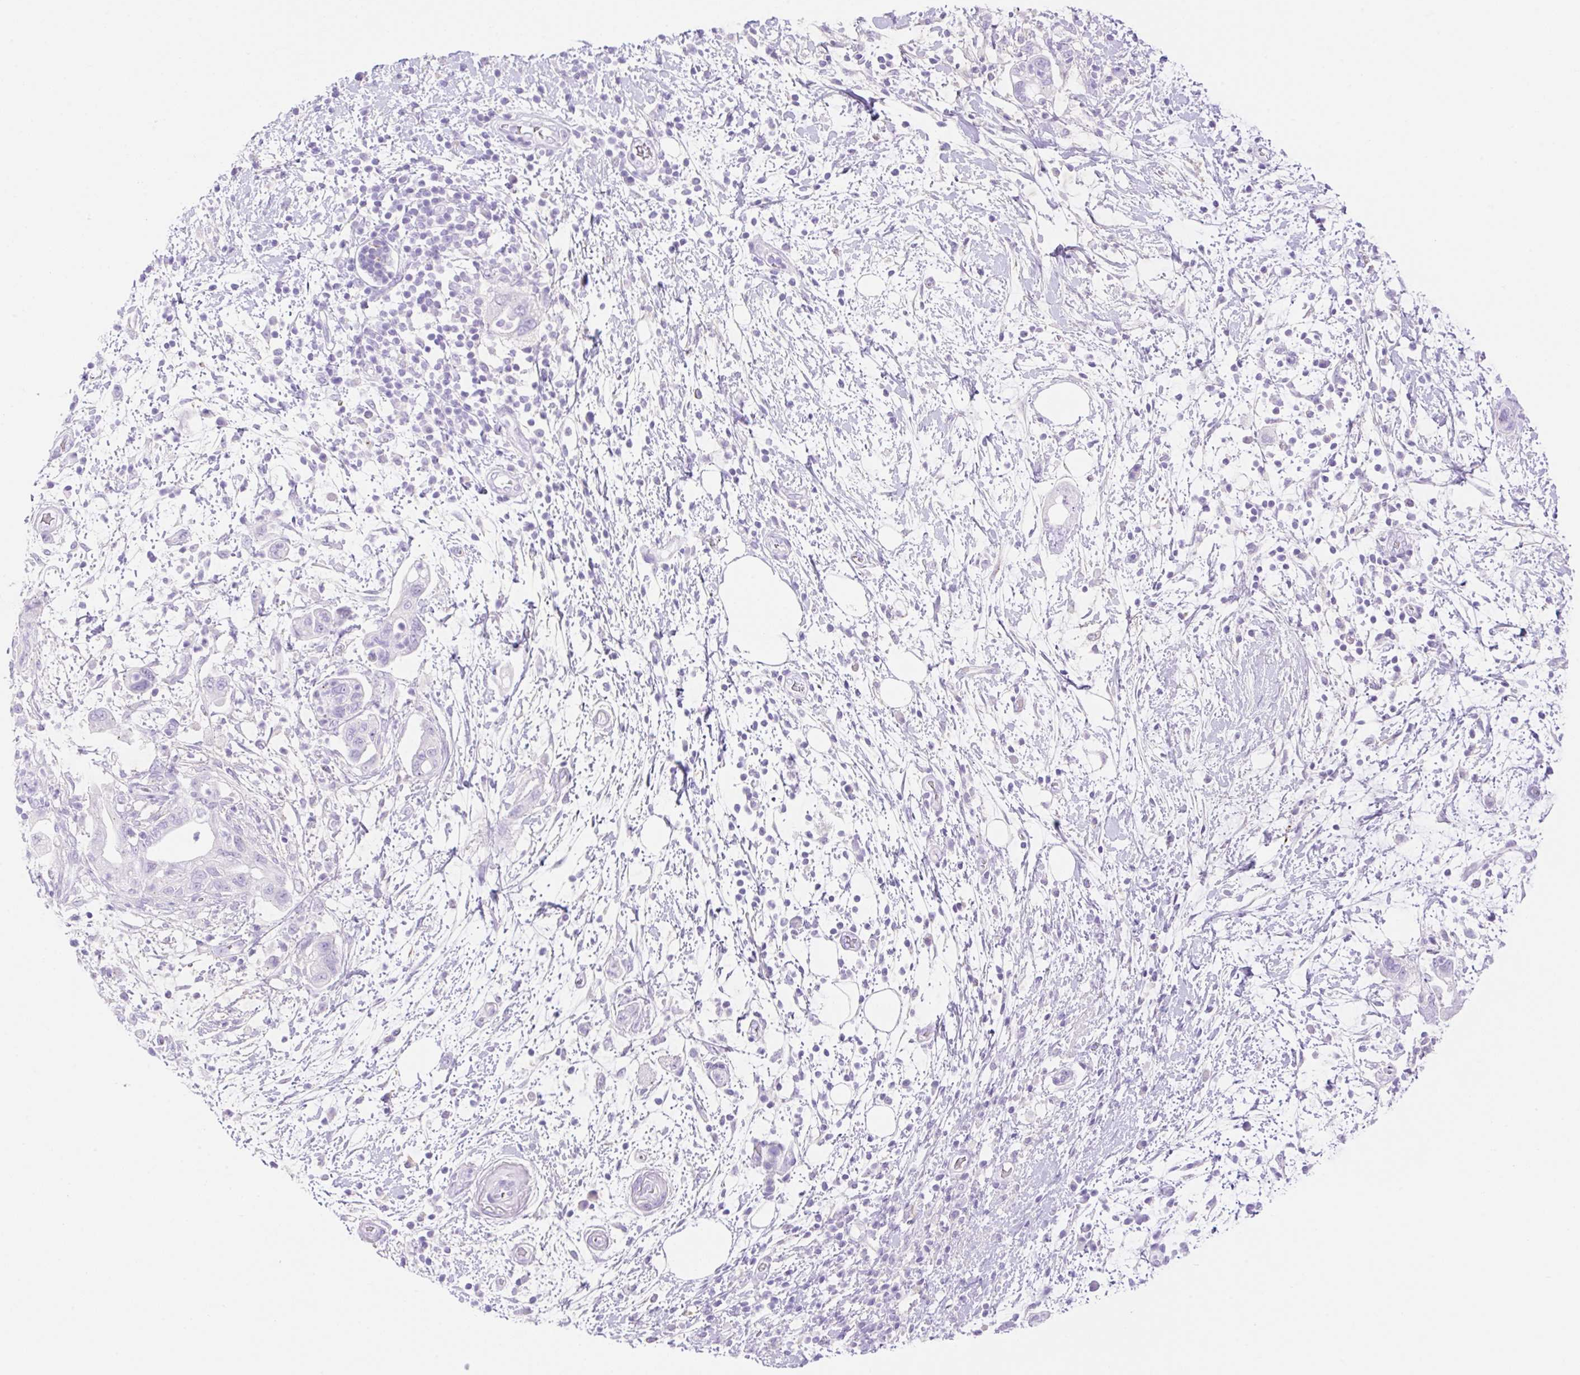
{"staining": {"intensity": "negative", "quantity": "none", "location": "none"}, "tissue": "pancreatic cancer", "cell_type": "Tumor cells", "image_type": "cancer", "snomed": [{"axis": "morphology", "description": "Adenocarcinoma, NOS"}, {"axis": "topography", "description": "Pancreas"}], "caption": "The photomicrograph shows no significant staining in tumor cells of pancreatic cancer.", "gene": "CDX1", "patient": {"sex": "female", "age": 73}}